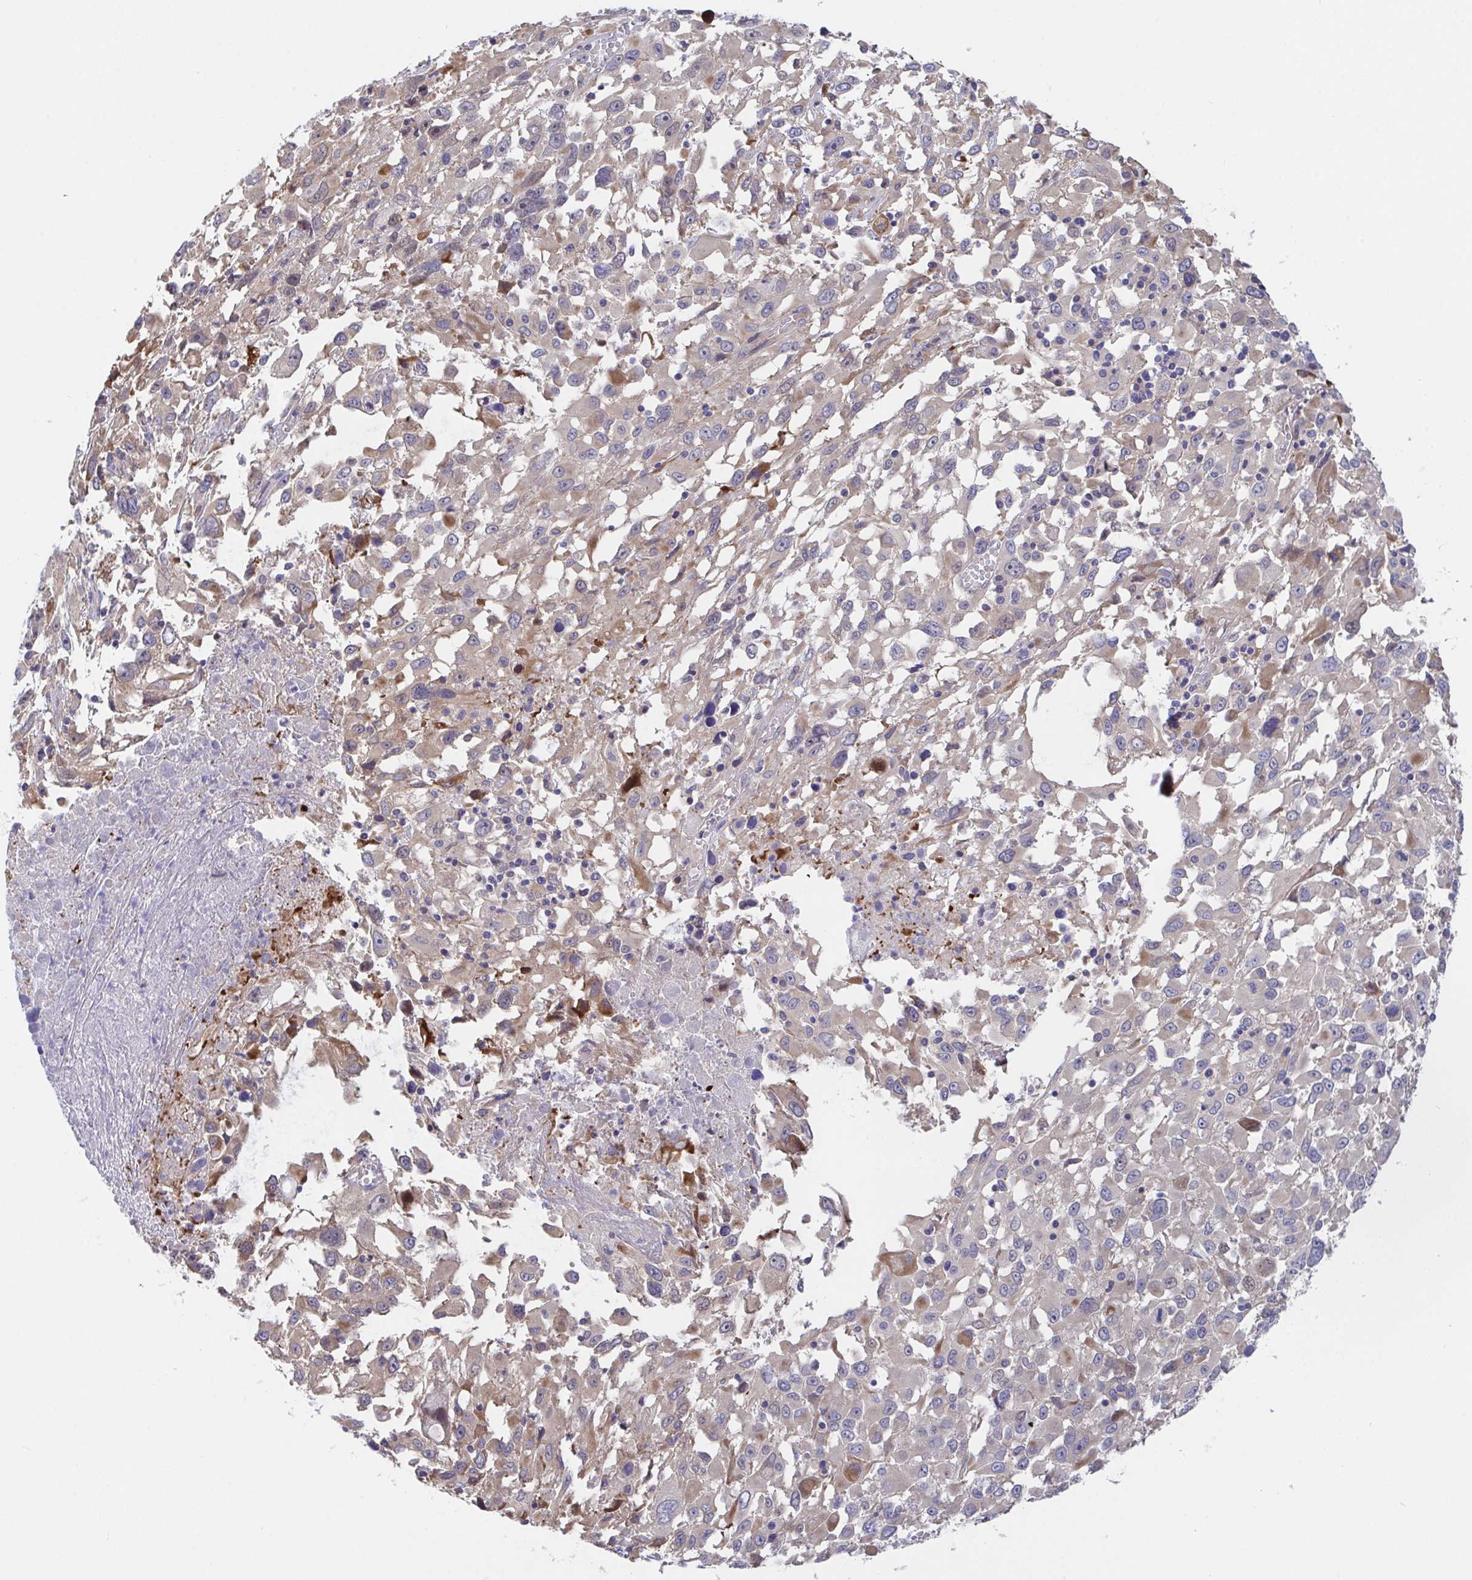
{"staining": {"intensity": "moderate", "quantity": "<25%", "location": "cytoplasmic/membranous"}, "tissue": "melanoma", "cell_type": "Tumor cells", "image_type": "cancer", "snomed": [{"axis": "morphology", "description": "Malignant melanoma, Metastatic site"}, {"axis": "topography", "description": "Soft tissue"}], "caption": "IHC image of human melanoma stained for a protein (brown), which shows low levels of moderate cytoplasmic/membranous staining in approximately <25% of tumor cells.", "gene": "P2RX3", "patient": {"sex": "male", "age": 50}}